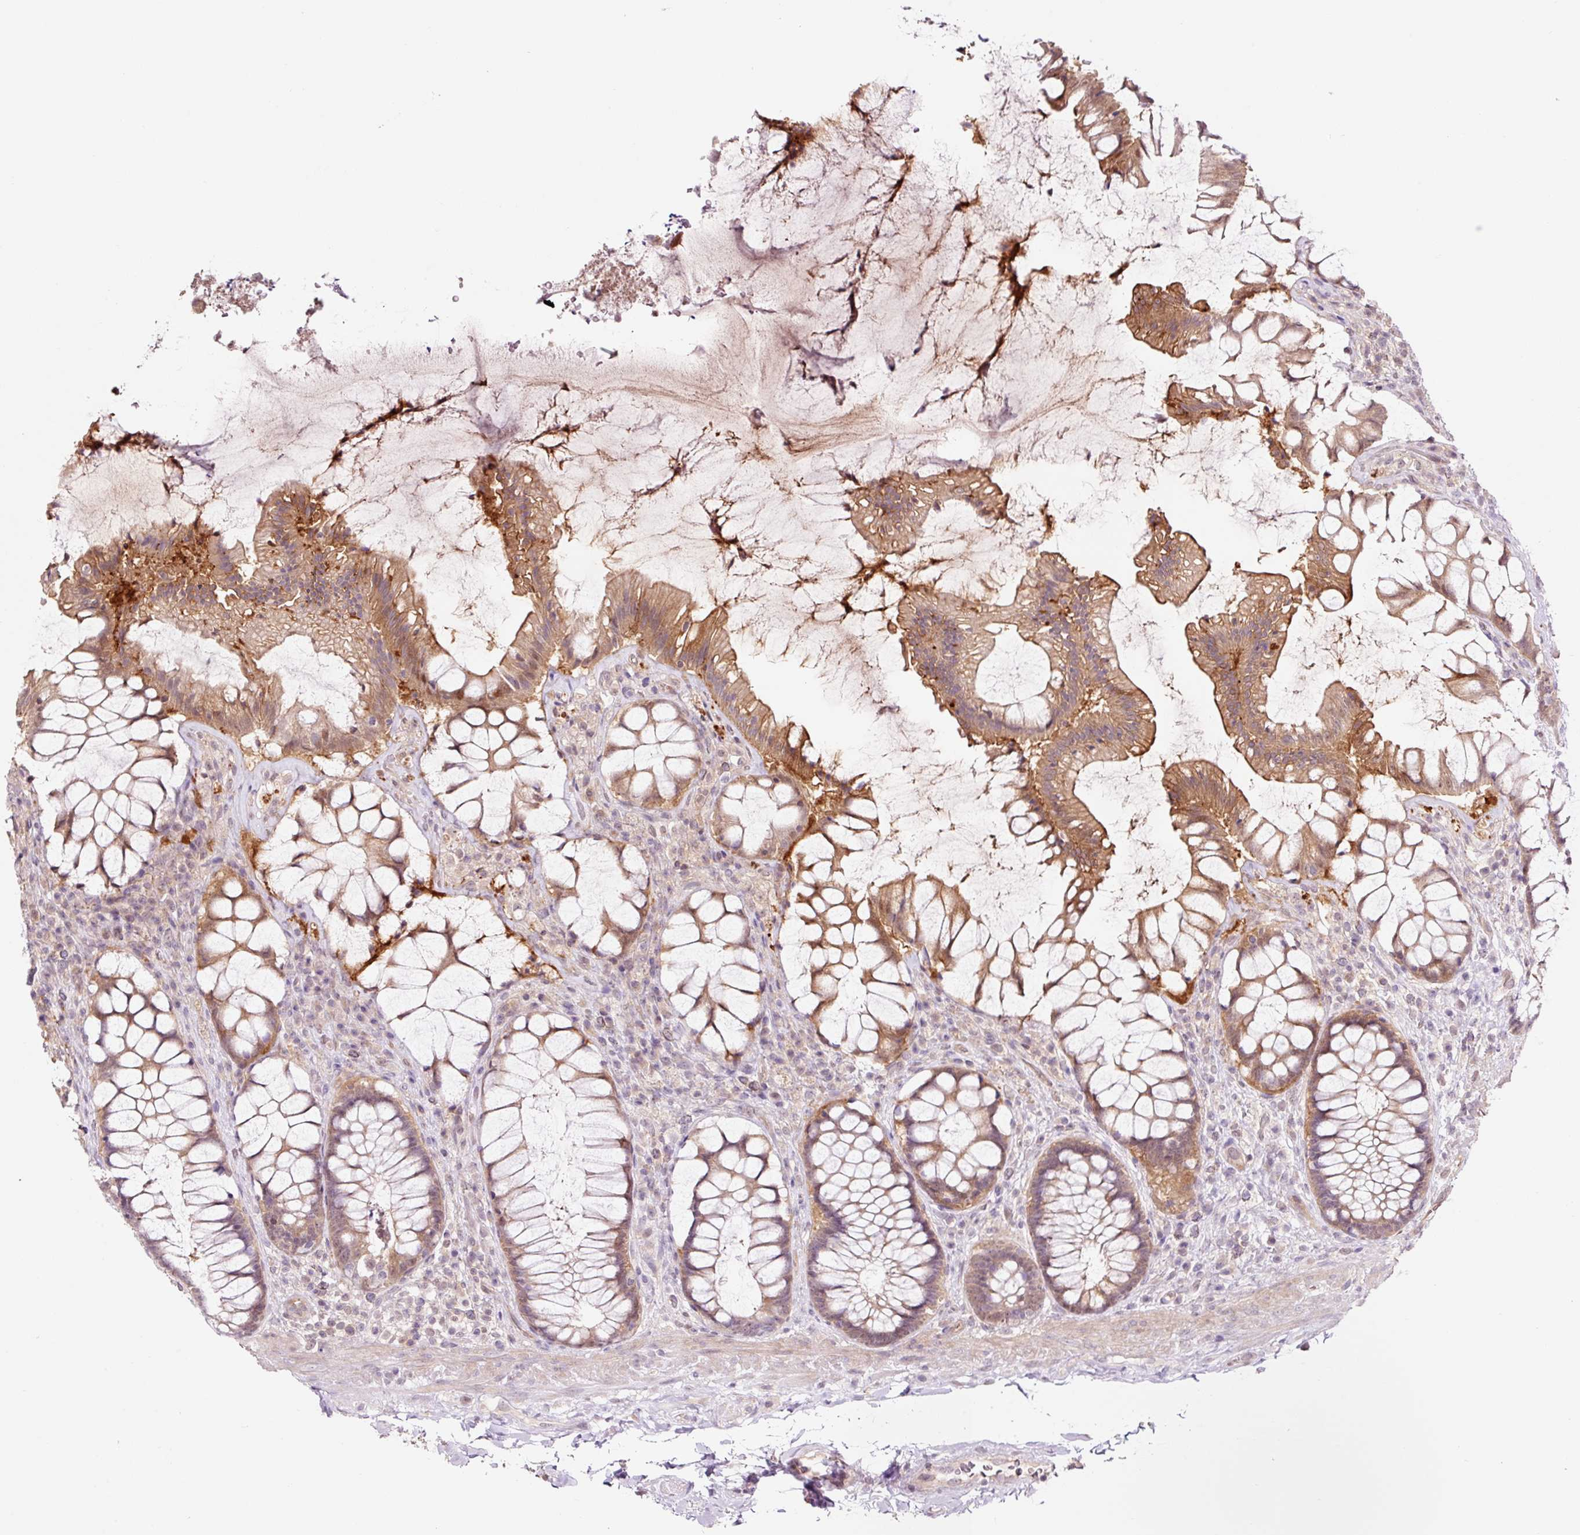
{"staining": {"intensity": "moderate", "quantity": ">75%", "location": "cytoplasmic/membranous,nuclear"}, "tissue": "rectum", "cell_type": "Glandular cells", "image_type": "normal", "snomed": [{"axis": "morphology", "description": "Normal tissue, NOS"}, {"axis": "topography", "description": "Rectum"}], "caption": "Protein staining of unremarkable rectum exhibits moderate cytoplasmic/membranous,nuclear staining in about >75% of glandular cells.", "gene": "FBXL14", "patient": {"sex": "female", "age": 58}}